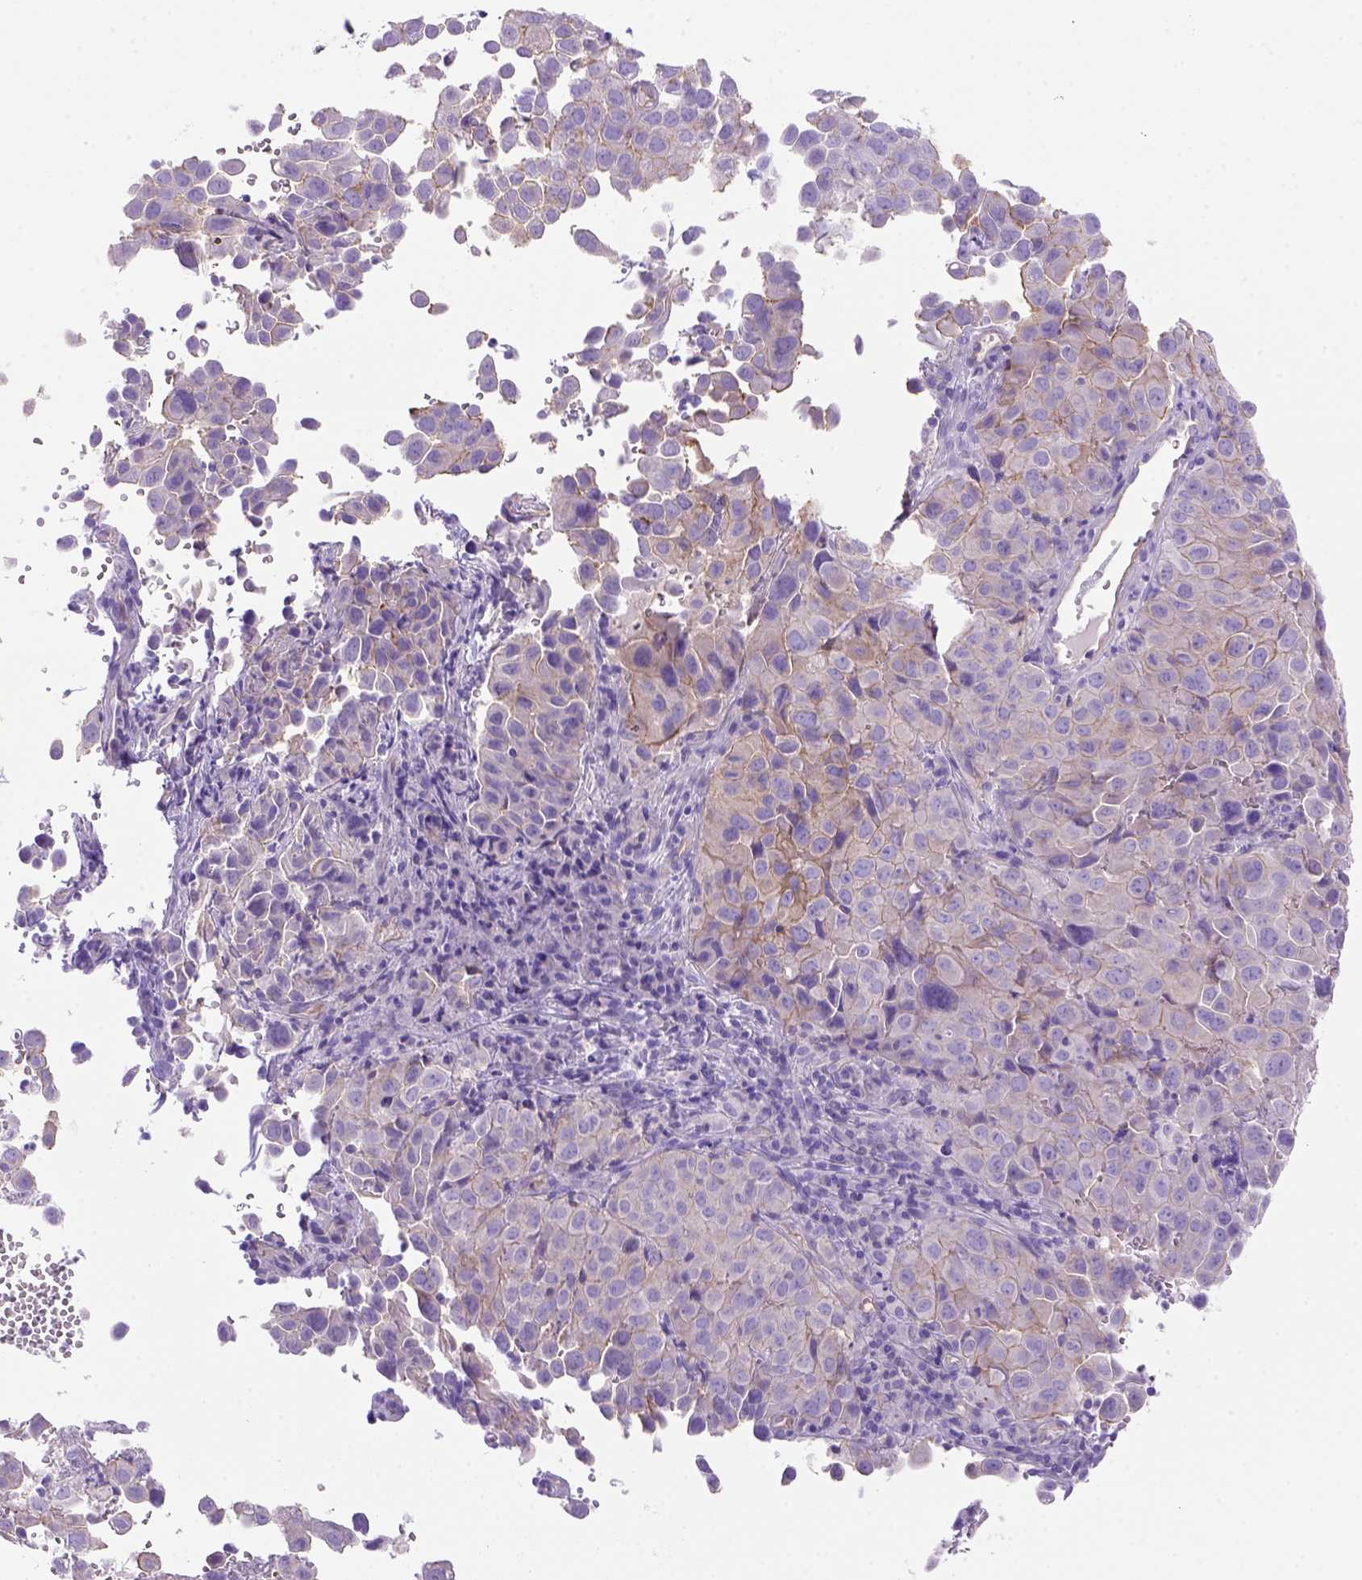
{"staining": {"intensity": "moderate", "quantity": "<25%", "location": "cytoplasmic/membranous"}, "tissue": "cervical cancer", "cell_type": "Tumor cells", "image_type": "cancer", "snomed": [{"axis": "morphology", "description": "Squamous cell carcinoma, NOS"}, {"axis": "topography", "description": "Cervix"}], "caption": "About <25% of tumor cells in human squamous cell carcinoma (cervical) exhibit moderate cytoplasmic/membranous protein expression as visualized by brown immunohistochemical staining.", "gene": "PEX12", "patient": {"sex": "female", "age": 55}}